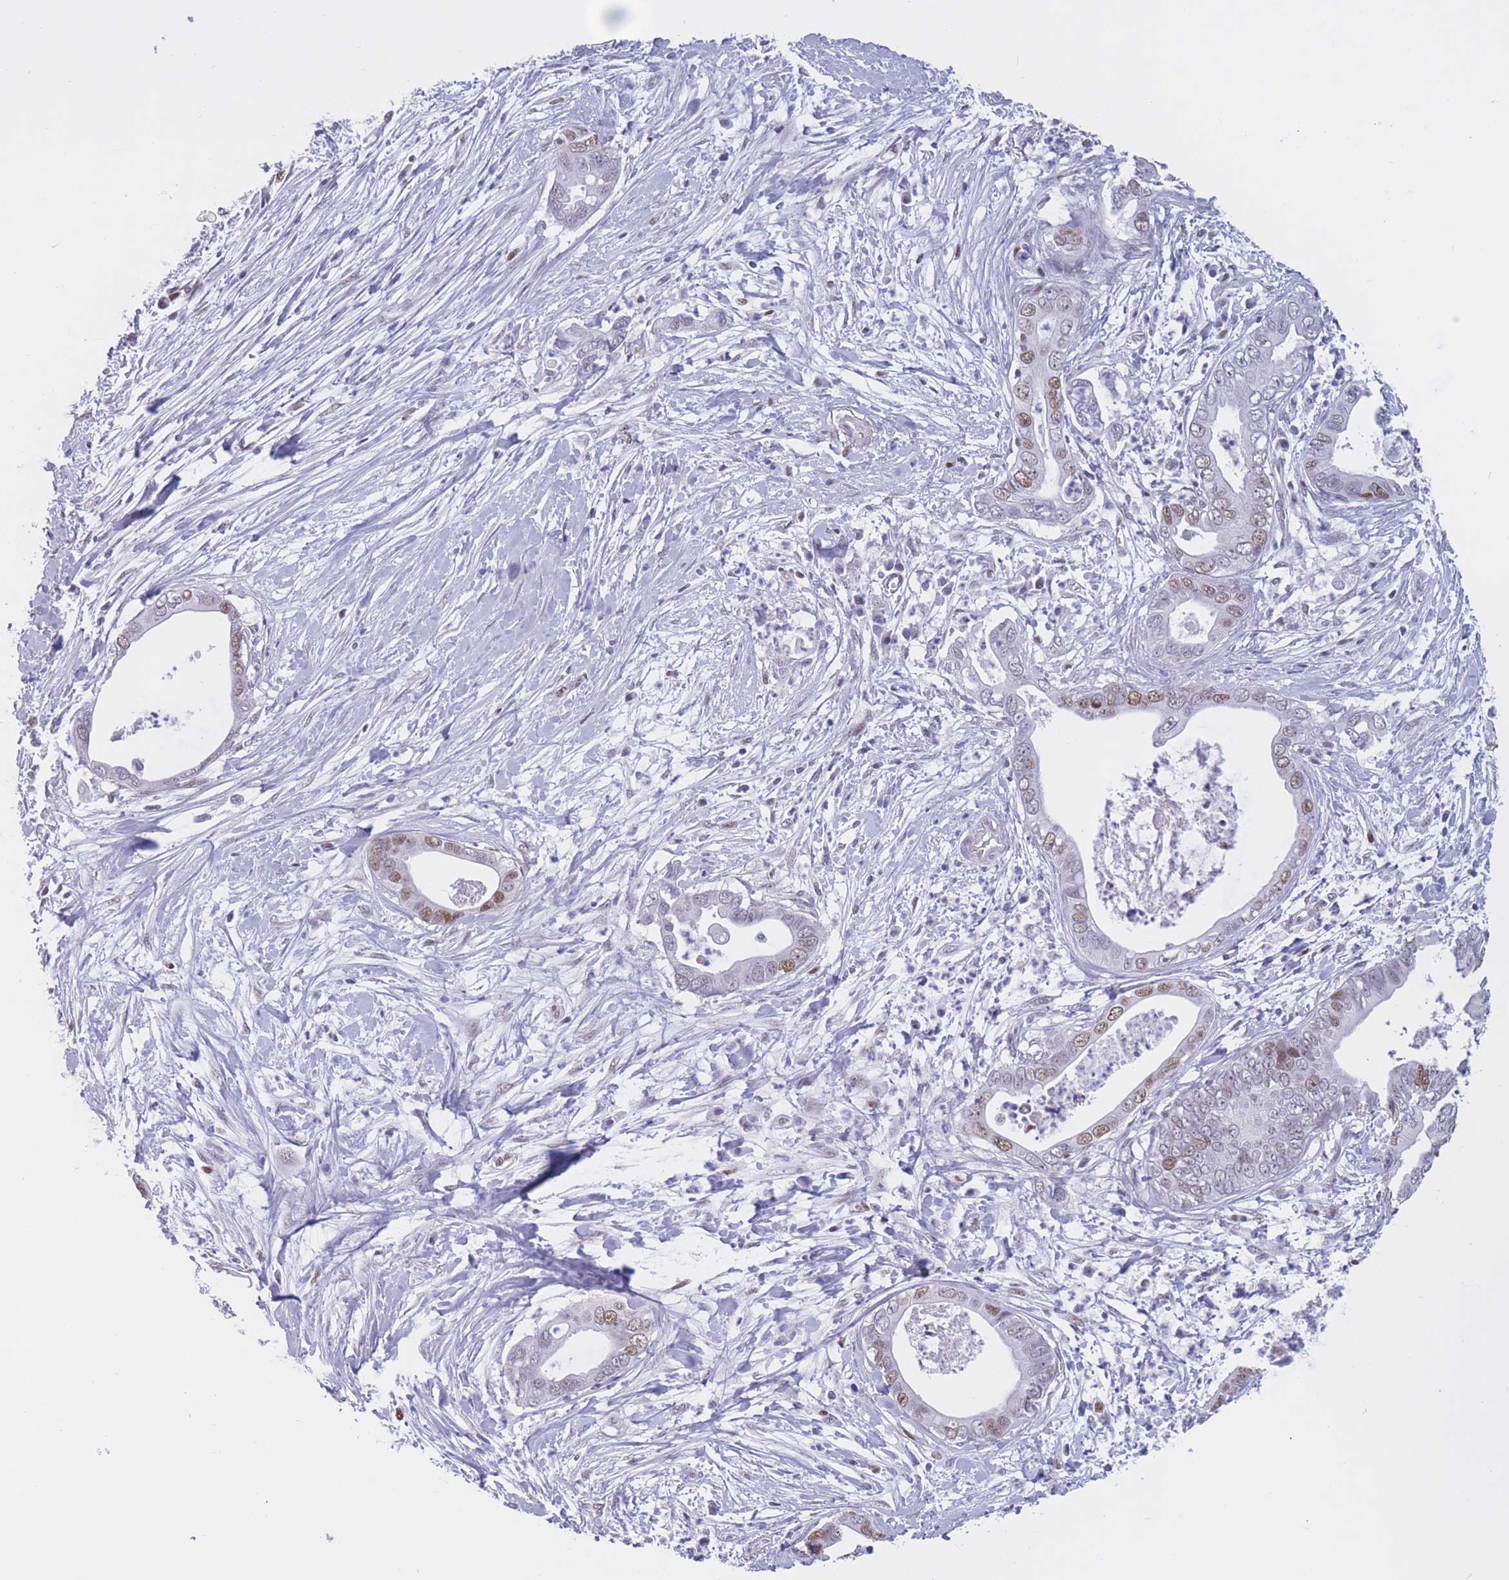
{"staining": {"intensity": "moderate", "quantity": ">75%", "location": "nuclear"}, "tissue": "pancreatic cancer", "cell_type": "Tumor cells", "image_type": "cancer", "snomed": [{"axis": "morphology", "description": "Adenocarcinoma, NOS"}, {"axis": "topography", "description": "Pancreas"}], "caption": "Protein expression by IHC shows moderate nuclear staining in about >75% of tumor cells in pancreatic cancer. The protein of interest is stained brown, and the nuclei are stained in blue (DAB IHC with brightfield microscopy, high magnification).", "gene": "NASP", "patient": {"sex": "male", "age": 75}}